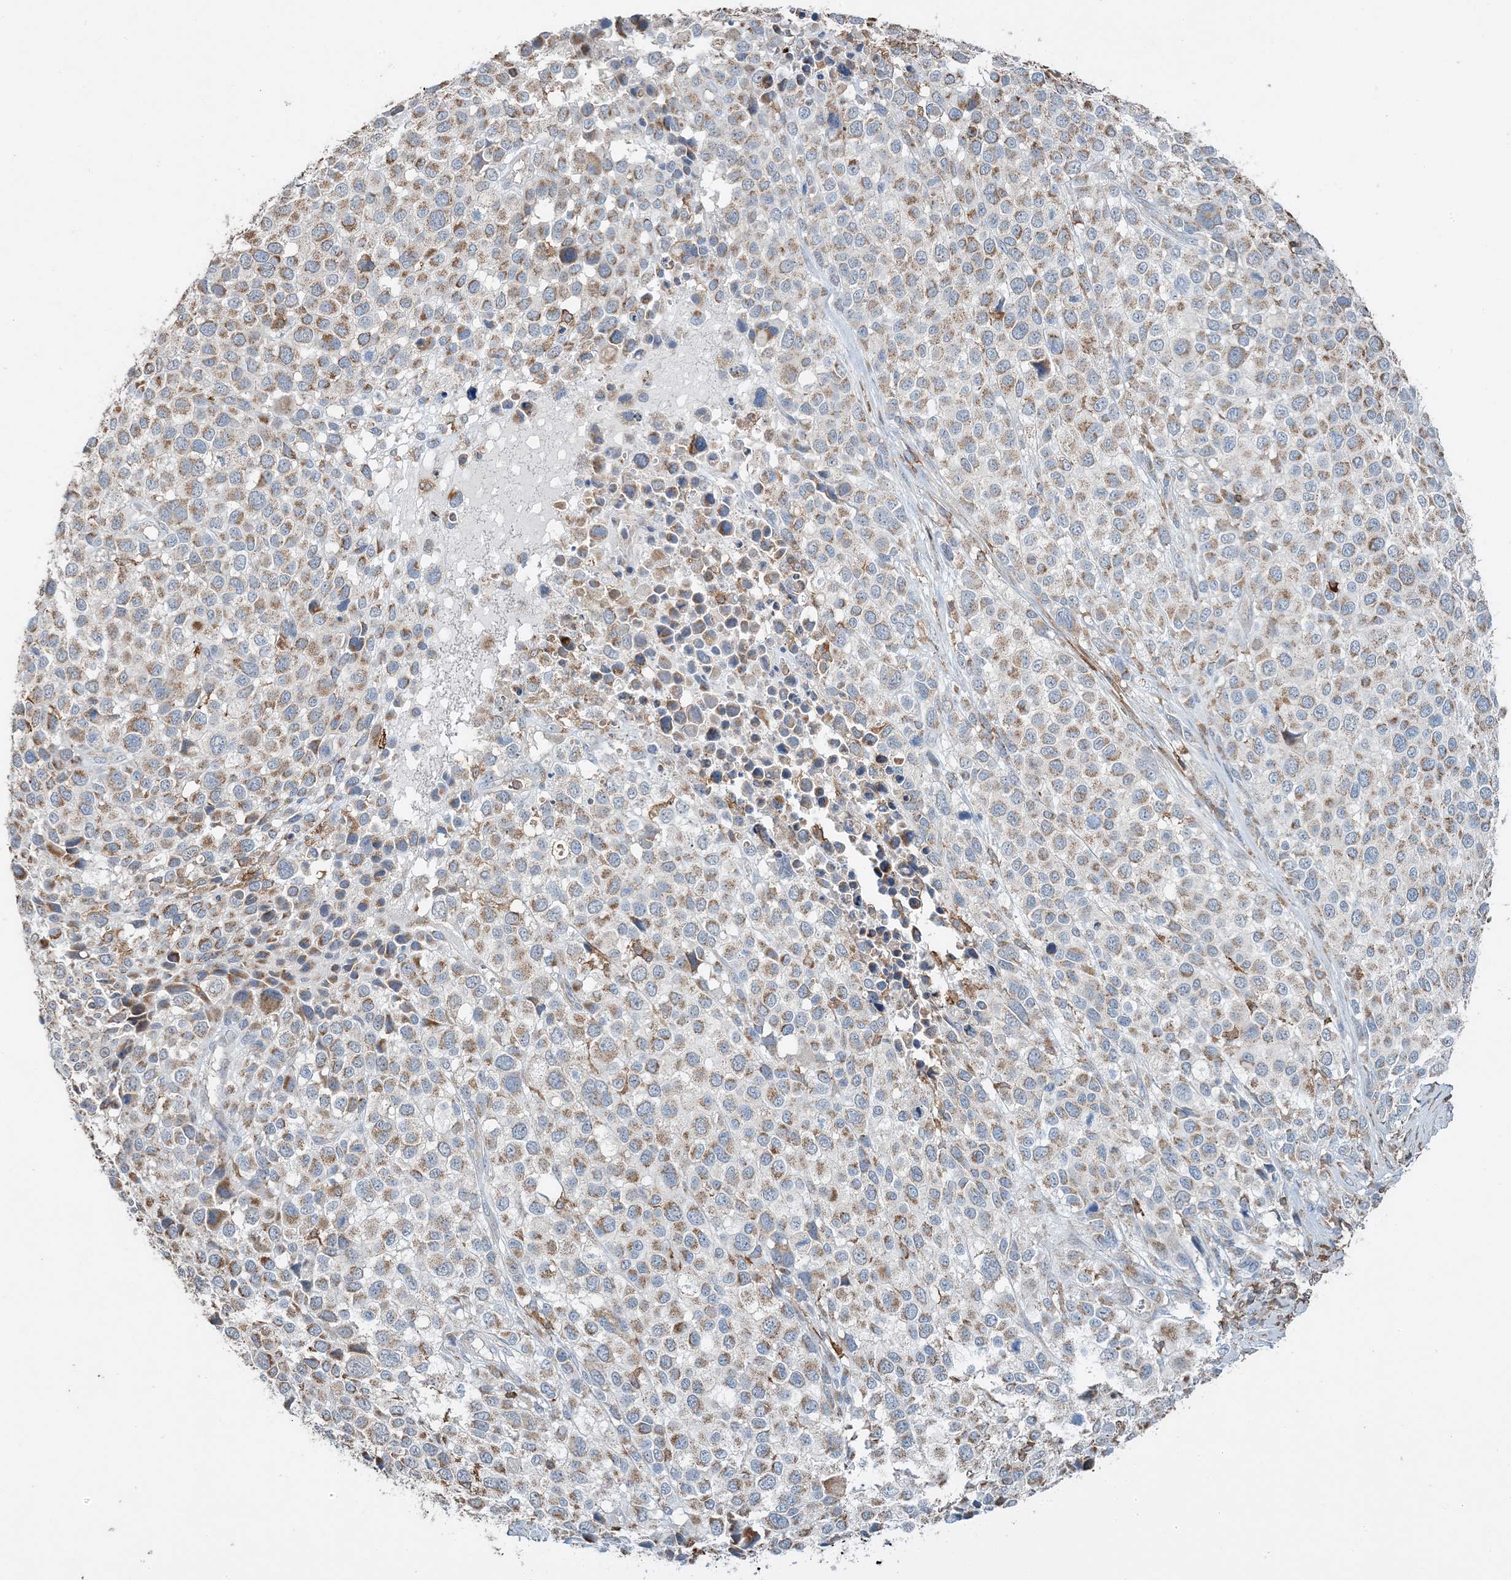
{"staining": {"intensity": "moderate", "quantity": ">75%", "location": "cytoplasmic/membranous"}, "tissue": "melanoma", "cell_type": "Tumor cells", "image_type": "cancer", "snomed": [{"axis": "morphology", "description": "Malignant melanoma, NOS"}, {"axis": "topography", "description": "Skin of trunk"}], "caption": "Moderate cytoplasmic/membranous expression for a protein is identified in about >75% of tumor cells of malignant melanoma using immunohistochemistry.", "gene": "TMLHE", "patient": {"sex": "male", "age": 71}}